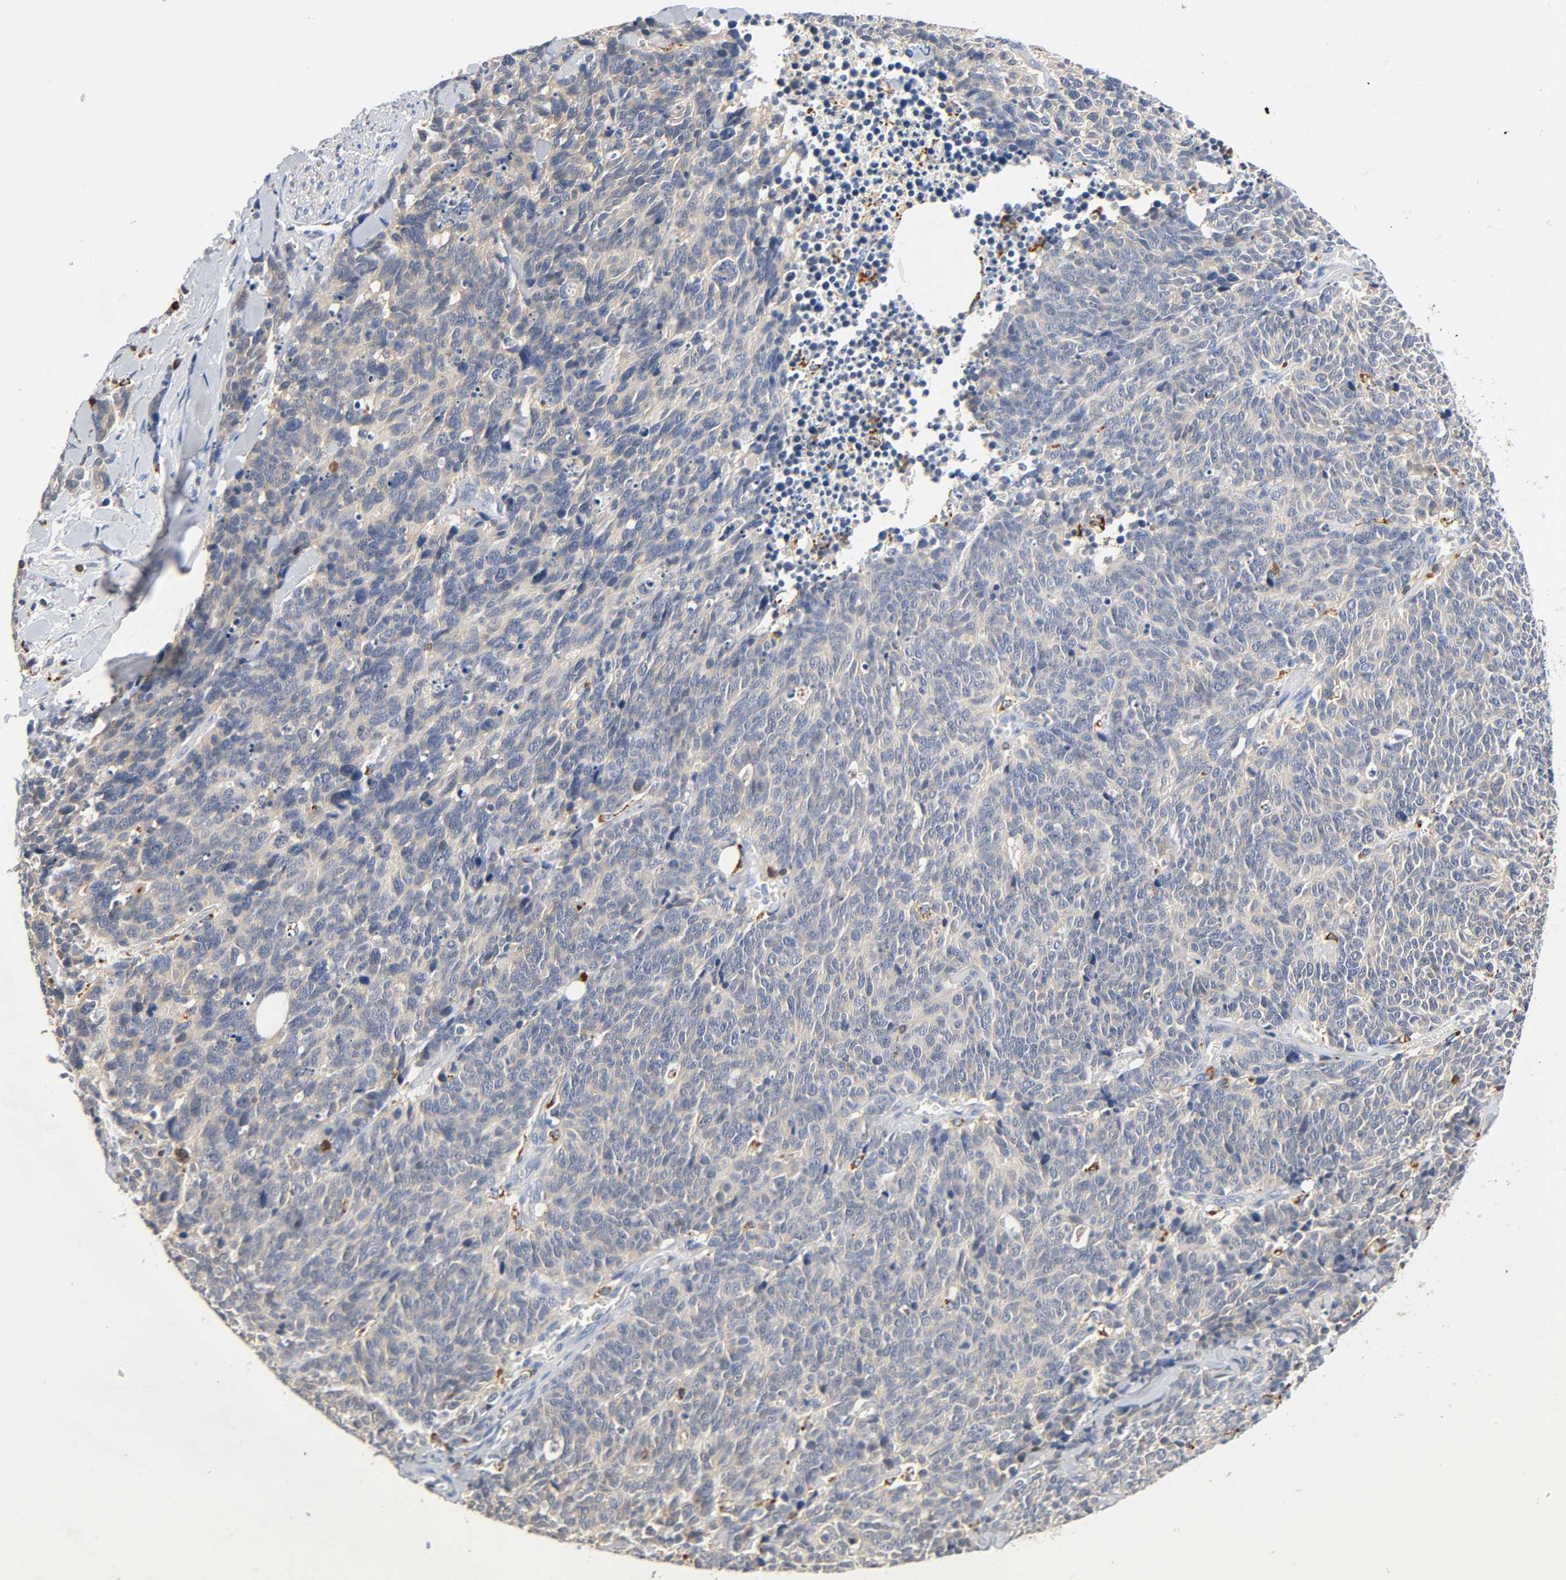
{"staining": {"intensity": "weak", "quantity": "25%-75%", "location": "cytoplasmic/membranous"}, "tissue": "lung cancer", "cell_type": "Tumor cells", "image_type": "cancer", "snomed": [{"axis": "morphology", "description": "Neoplasm, malignant, NOS"}, {"axis": "topography", "description": "Lung"}], "caption": "A brown stain shows weak cytoplasmic/membranous staining of a protein in human lung cancer (neoplasm (malignant)) tumor cells.", "gene": "UCKL1", "patient": {"sex": "female", "age": 58}}